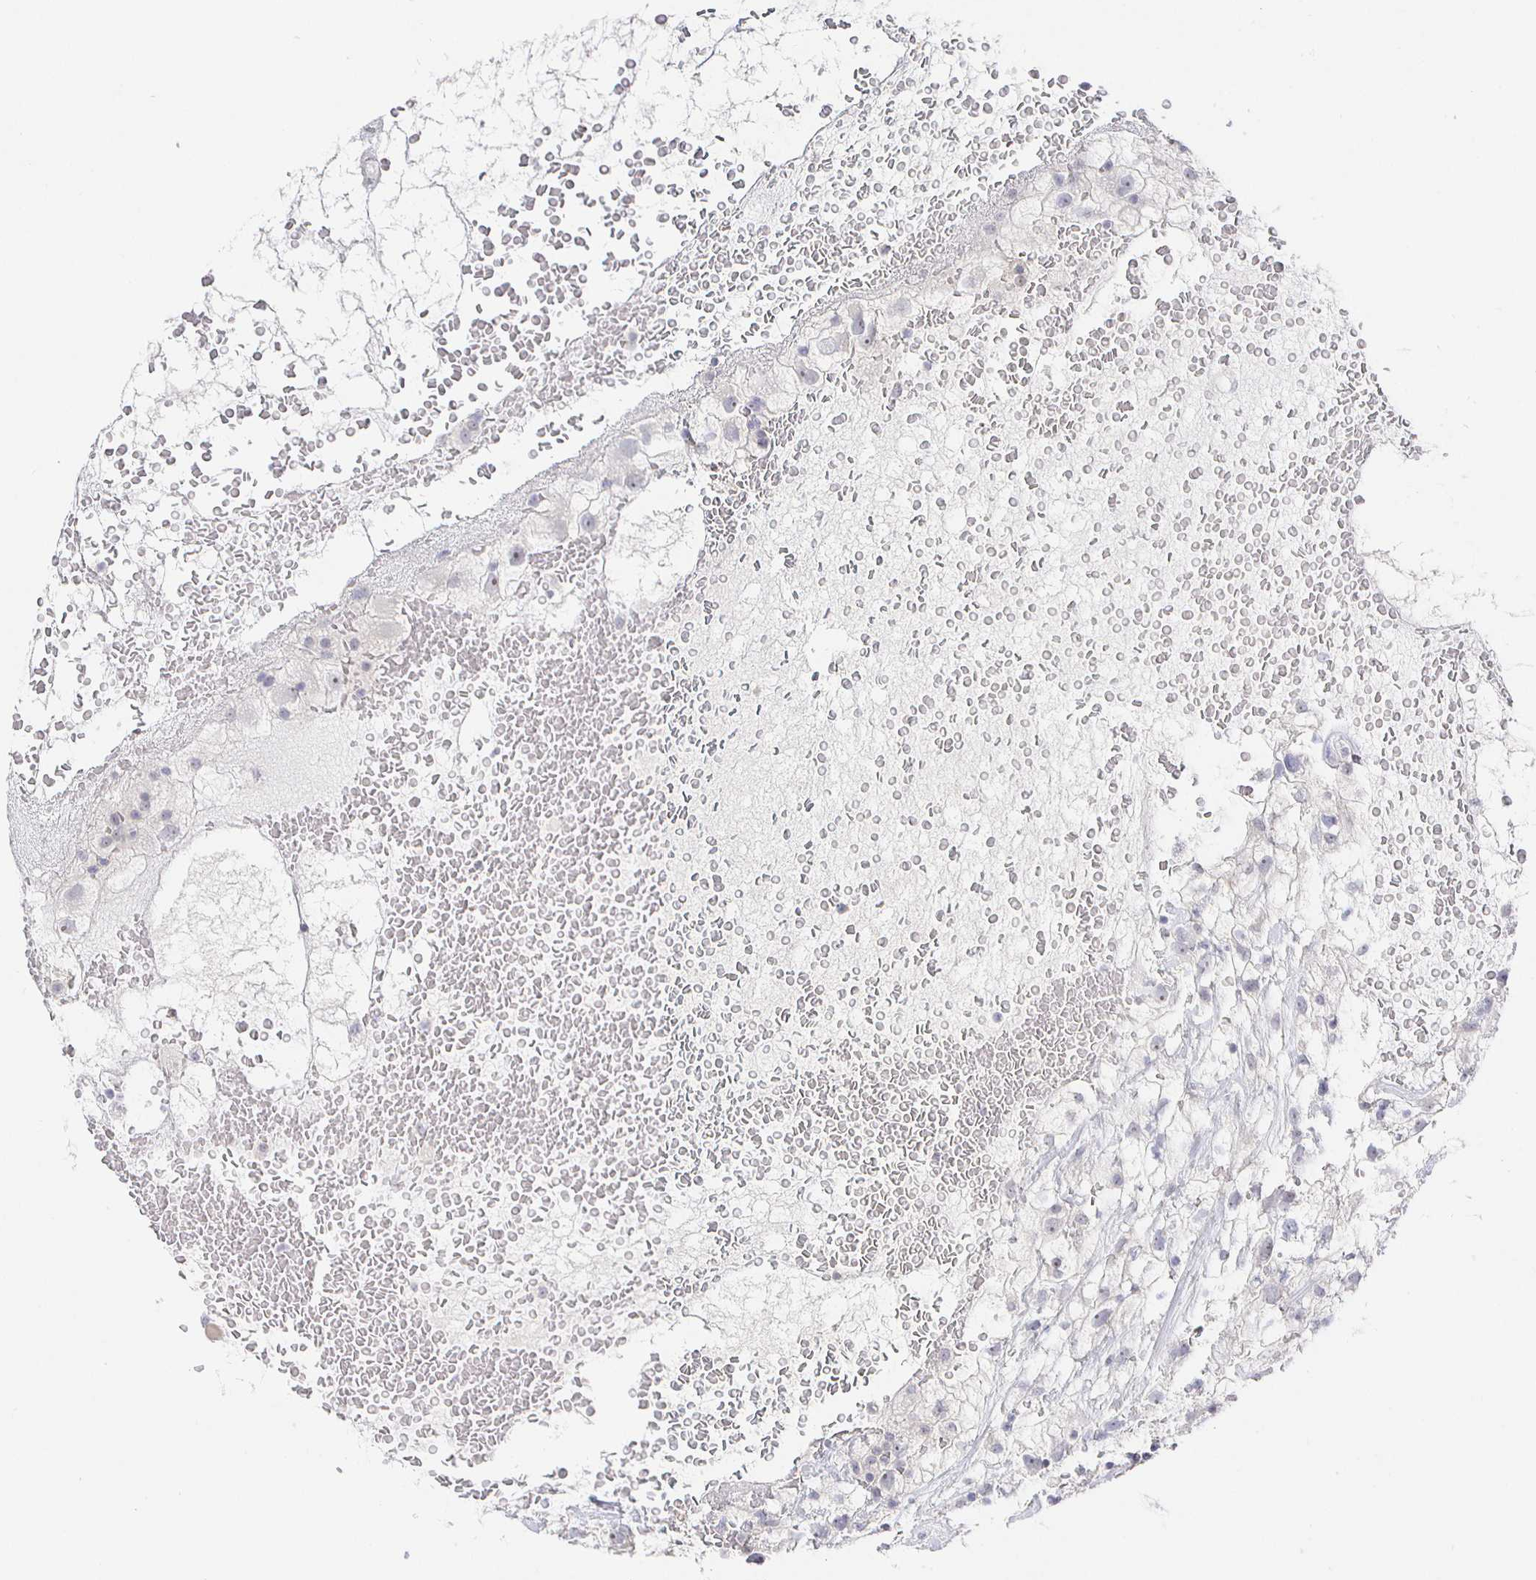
{"staining": {"intensity": "negative", "quantity": "none", "location": "none"}, "tissue": "renal cancer", "cell_type": "Tumor cells", "image_type": "cancer", "snomed": [{"axis": "morphology", "description": "Adenocarcinoma, NOS"}, {"axis": "topography", "description": "Kidney"}], "caption": "High power microscopy histopathology image of an immunohistochemistry image of renal cancer (adenocarcinoma), revealing no significant expression in tumor cells.", "gene": "LRRC23", "patient": {"sex": "male", "age": 59}}